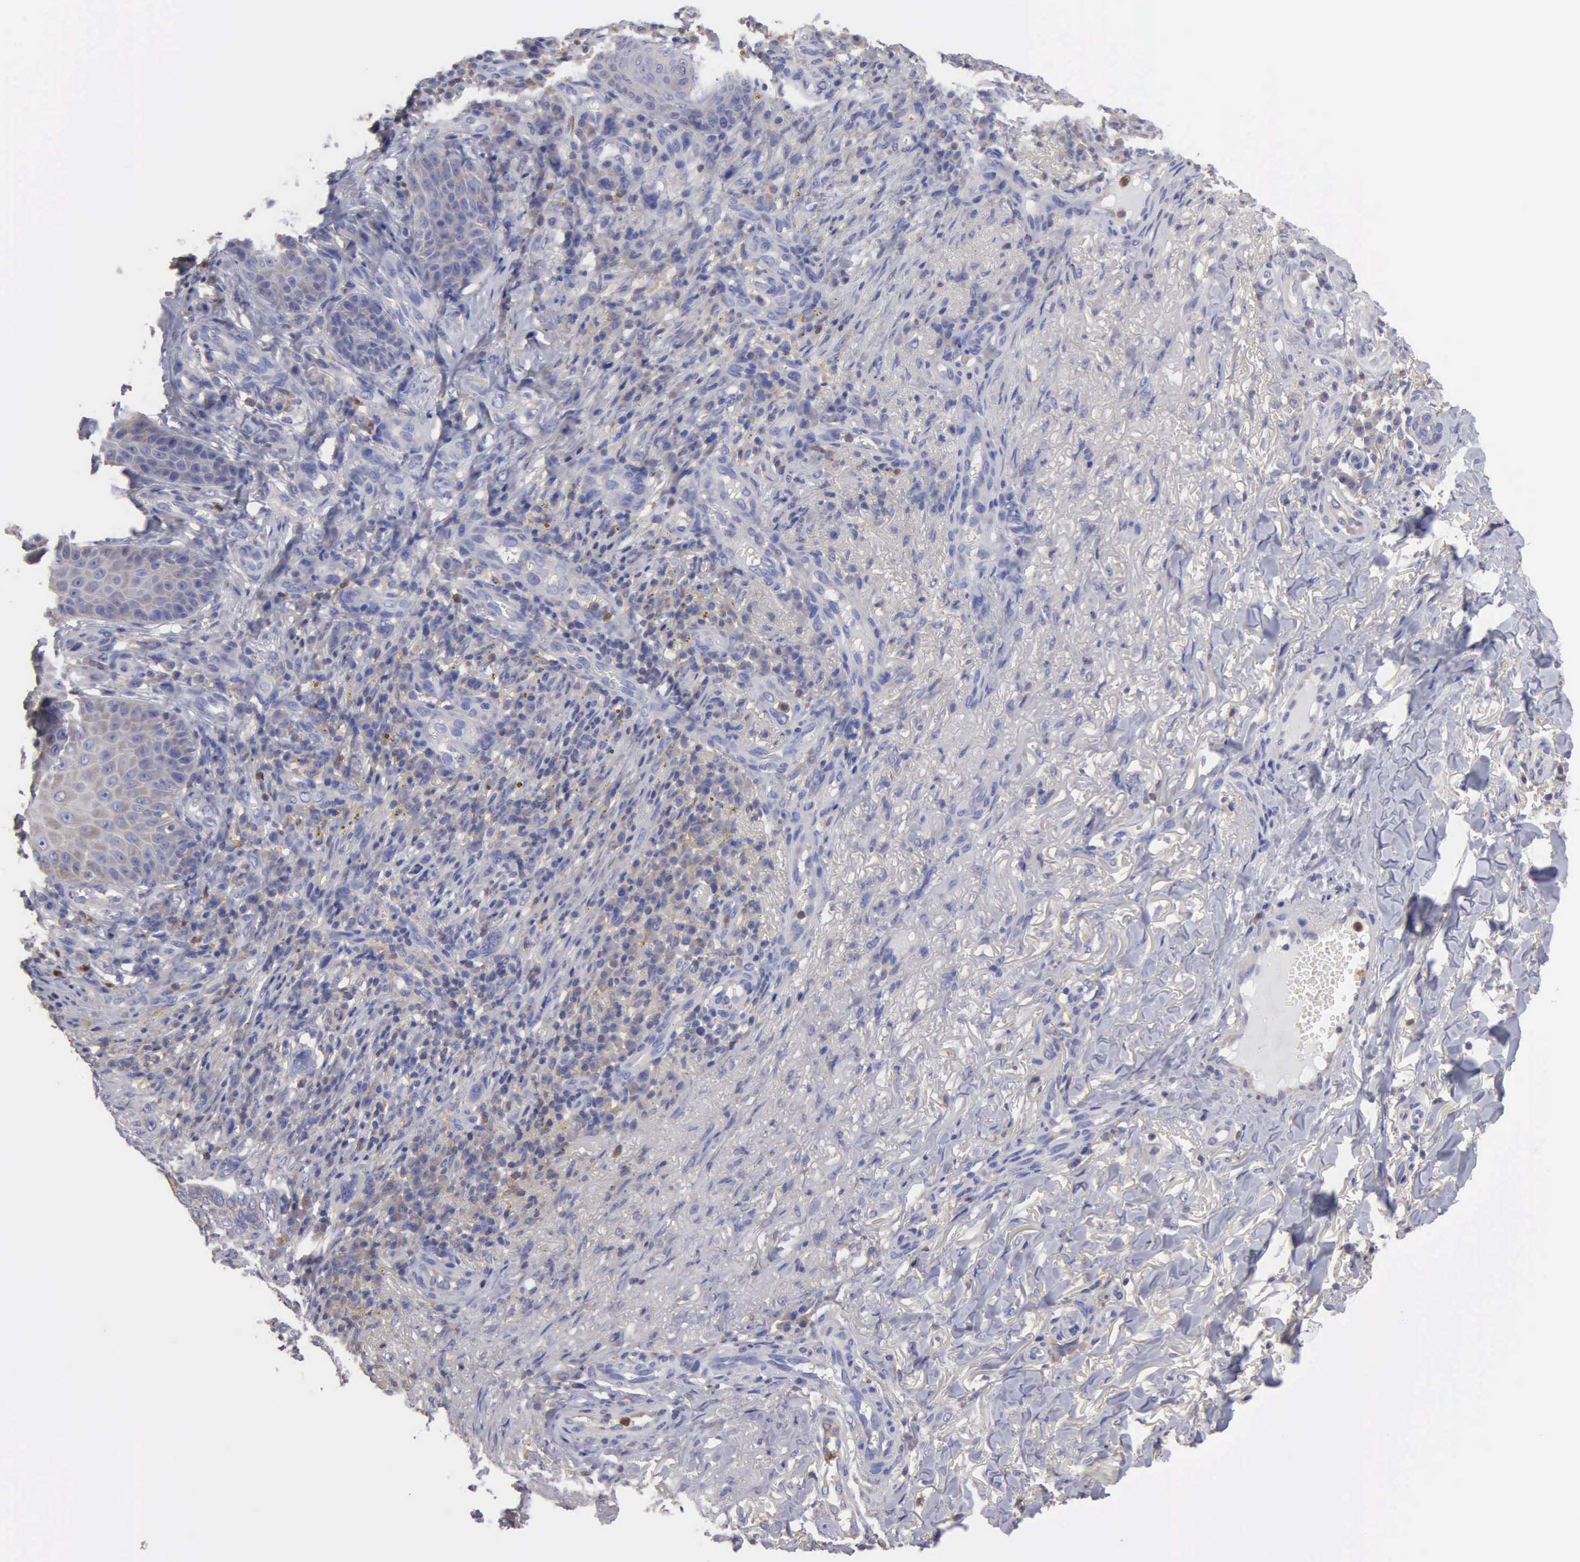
{"staining": {"intensity": "negative", "quantity": "none", "location": "none"}, "tissue": "skin cancer", "cell_type": "Tumor cells", "image_type": "cancer", "snomed": [{"axis": "morphology", "description": "Basal cell carcinoma"}, {"axis": "topography", "description": "Skin"}], "caption": "Image shows no protein positivity in tumor cells of skin cancer tissue.", "gene": "G6PD", "patient": {"sex": "male", "age": 81}}